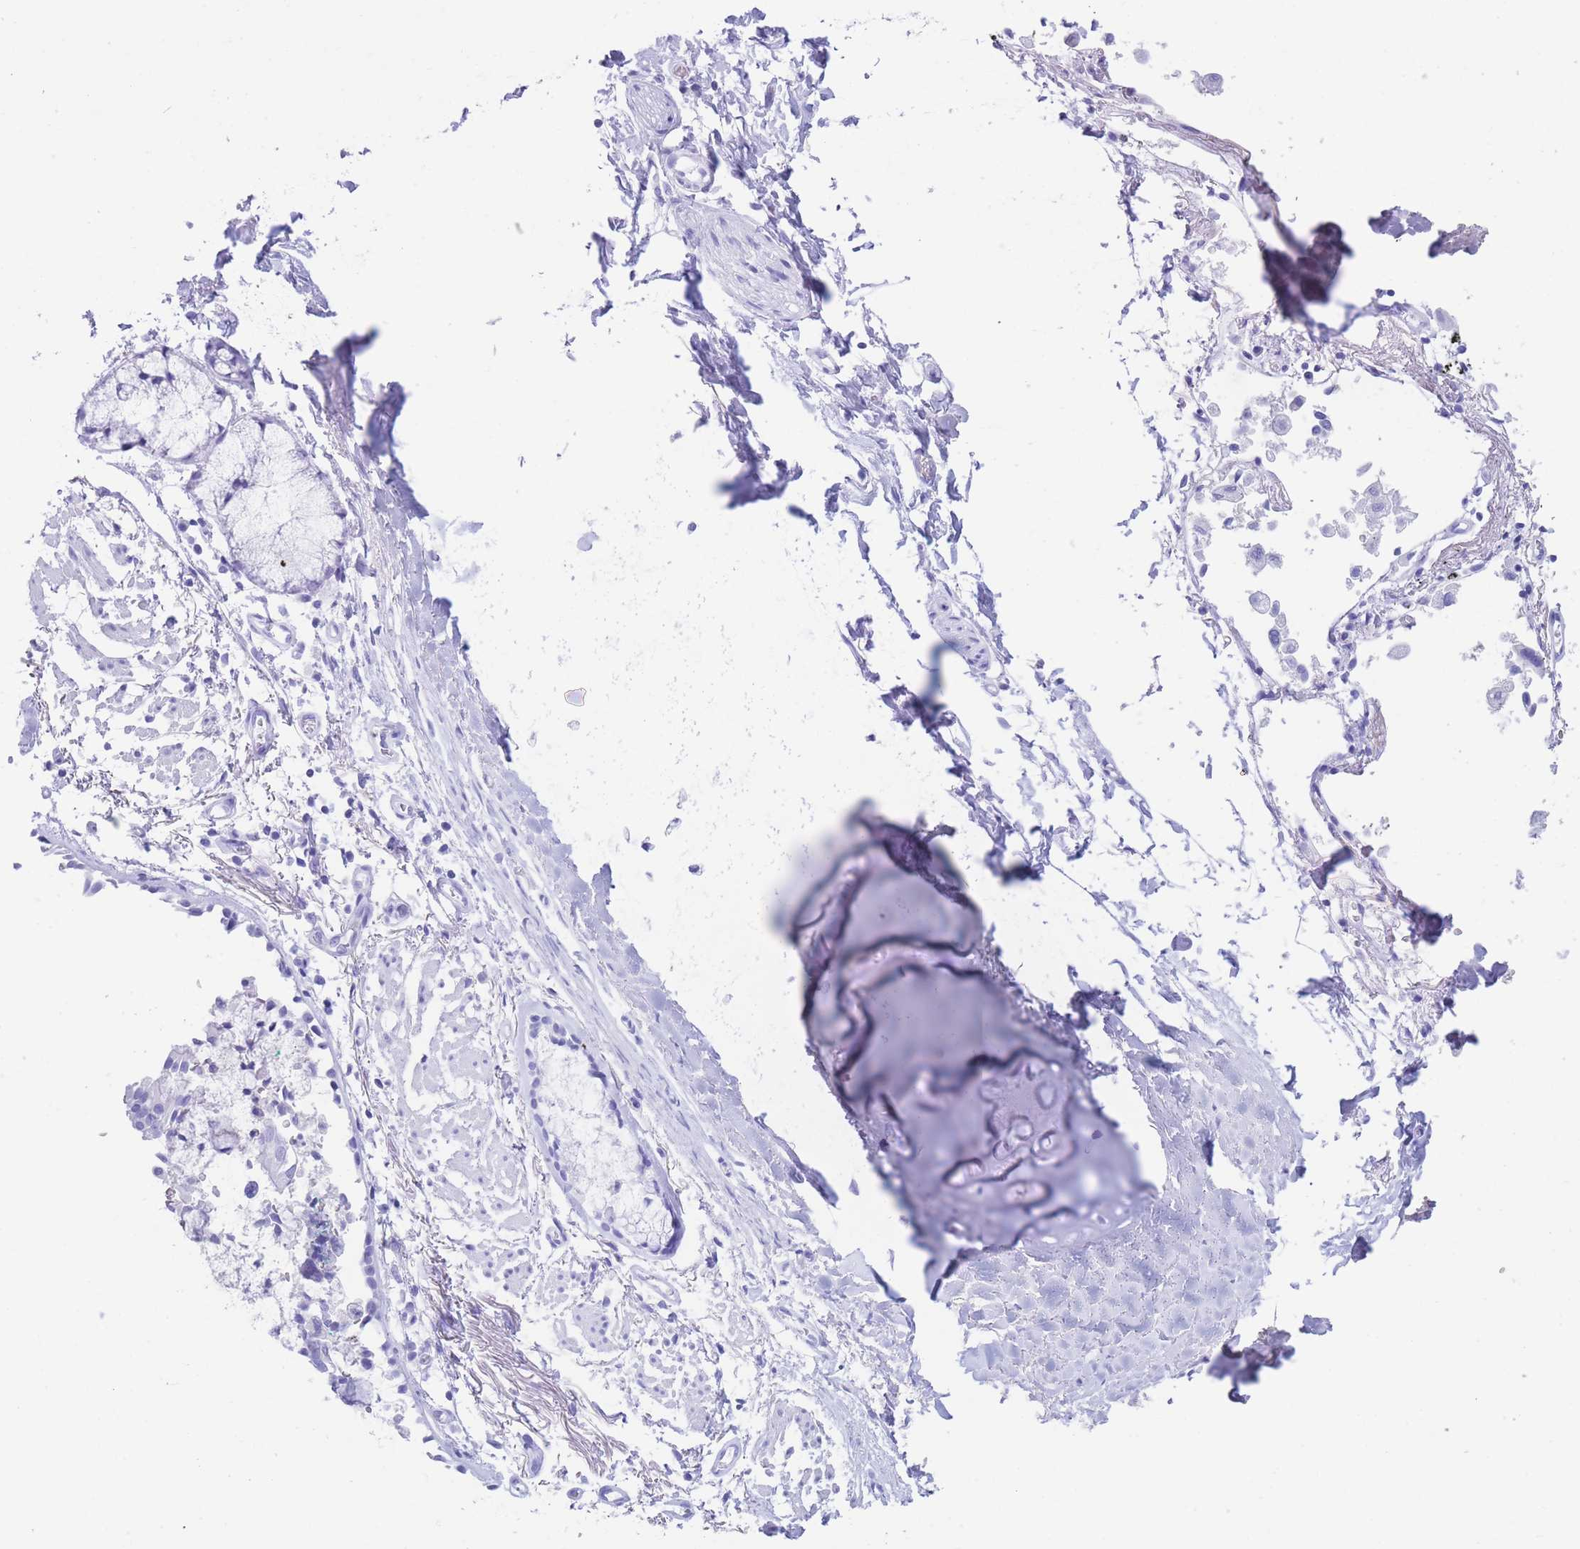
{"staining": {"intensity": "negative", "quantity": "none", "location": "none"}, "tissue": "adipose tissue", "cell_type": "Adipocytes", "image_type": "normal", "snomed": [{"axis": "morphology", "description": "Normal tissue, NOS"}, {"axis": "topography", "description": "Cartilage tissue"}], "caption": "Immunohistochemistry (IHC) of benign human adipose tissue demonstrates no staining in adipocytes. (Stains: DAB immunohistochemistry with hematoxylin counter stain, Microscopy: brightfield microscopy at high magnification).", "gene": "SLCO1B1", "patient": {"sex": "male", "age": 73}}